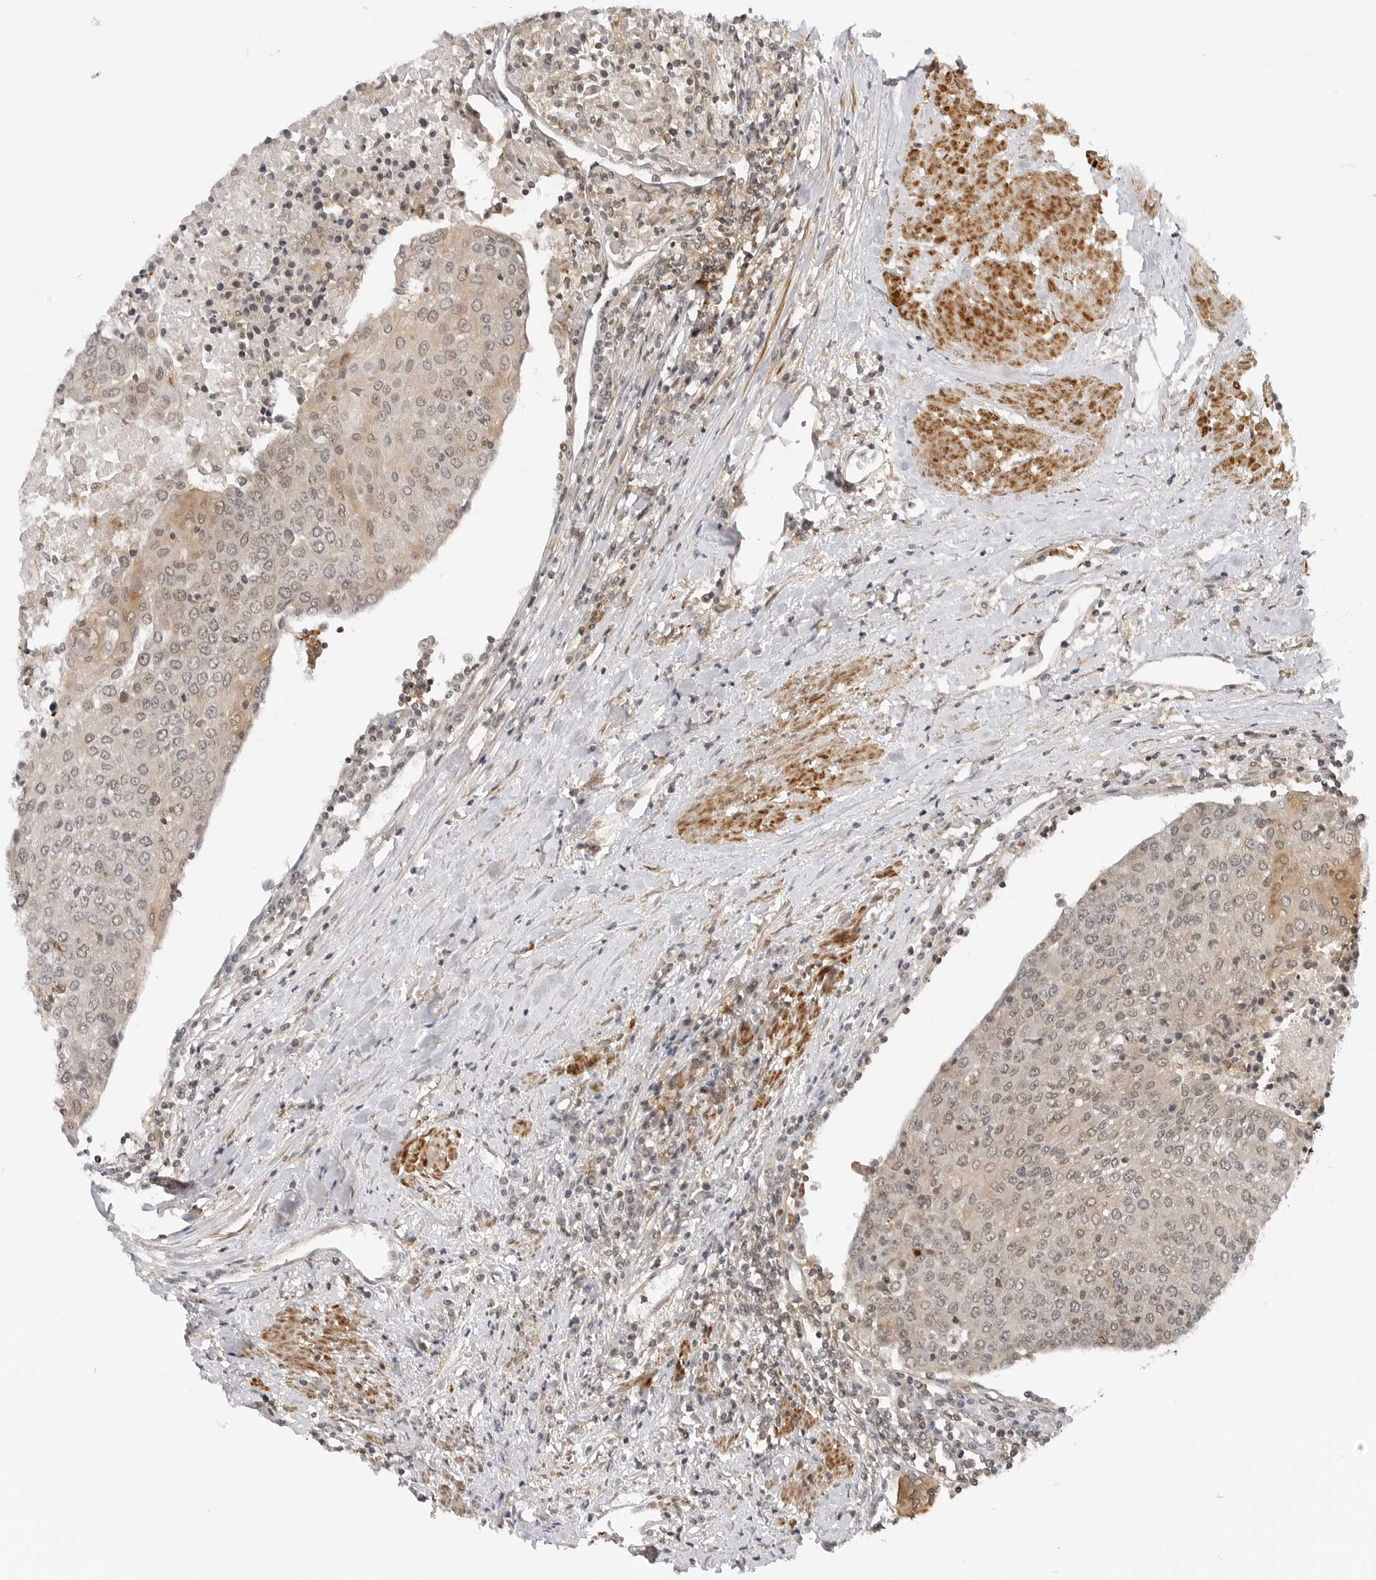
{"staining": {"intensity": "moderate", "quantity": "<25%", "location": "cytoplasmic/membranous"}, "tissue": "urothelial cancer", "cell_type": "Tumor cells", "image_type": "cancer", "snomed": [{"axis": "morphology", "description": "Urothelial carcinoma, High grade"}, {"axis": "topography", "description": "Urinary bladder"}], "caption": "Tumor cells display low levels of moderate cytoplasmic/membranous positivity in approximately <25% of cells in urothelial carcinoma (high-grade).", "gene": "MAP2K5", "patient": {"sex": "female", "age": 85}}